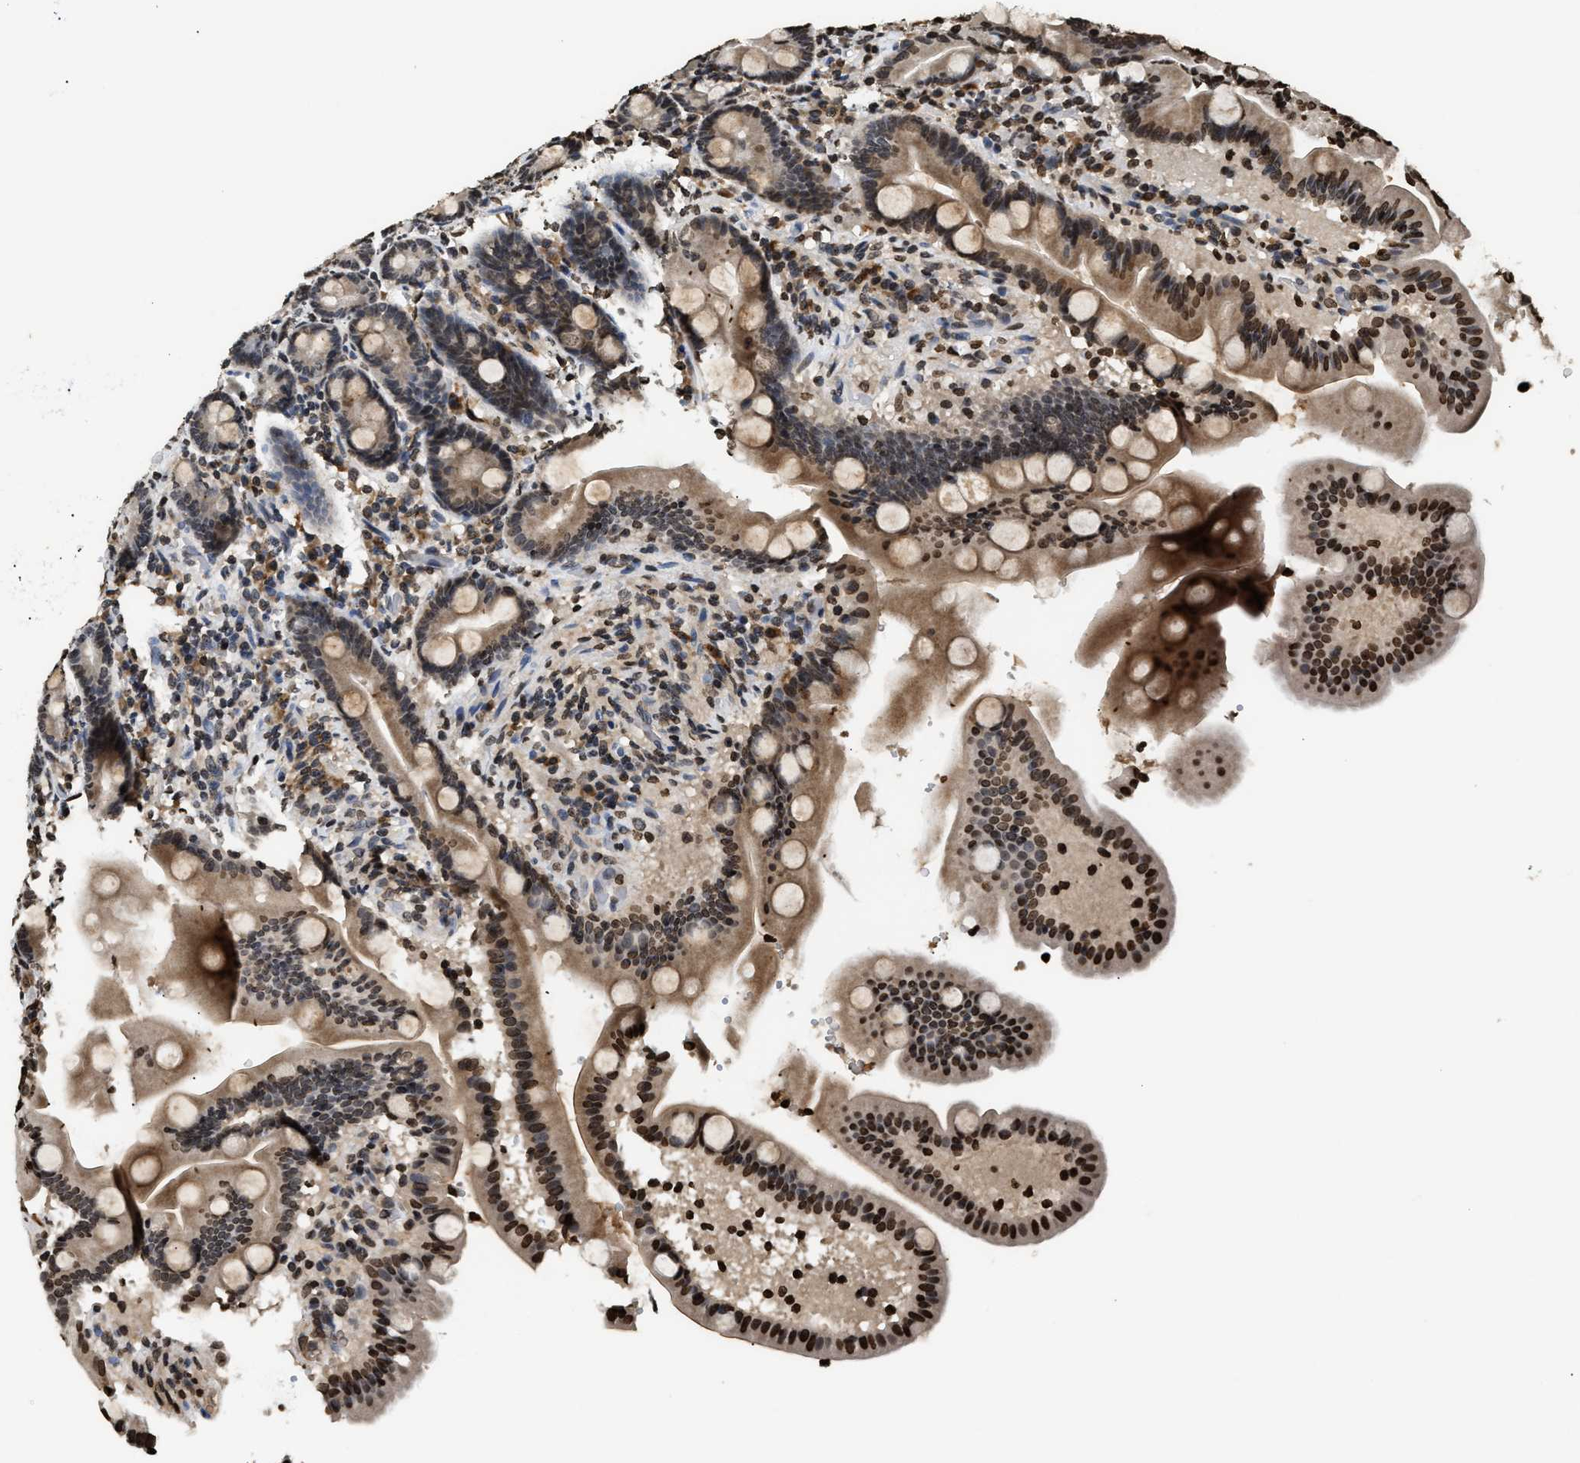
{"staining": {"intensity": "moderate", "quantity": ">75%", "location": "cytoplasmic/membranous,nuclear"}, "tissue": "duodenum", "cell_type": "Glandular cells", "image_type": "normal", "snomed": [{"axis": "morphology", "description": "Normal tissue, NOS"}, {"axis": "topography", "description": "Duodenum"}], "caption": "Immunohistochemical staining of benign human duodenum displays medium levels of moderate cytoplasmic/membranous,nuclear positivity in about >75% of glandular cells.", "gene": "DNASE1L3", "patient": {"sex": "male", "age": 54}}